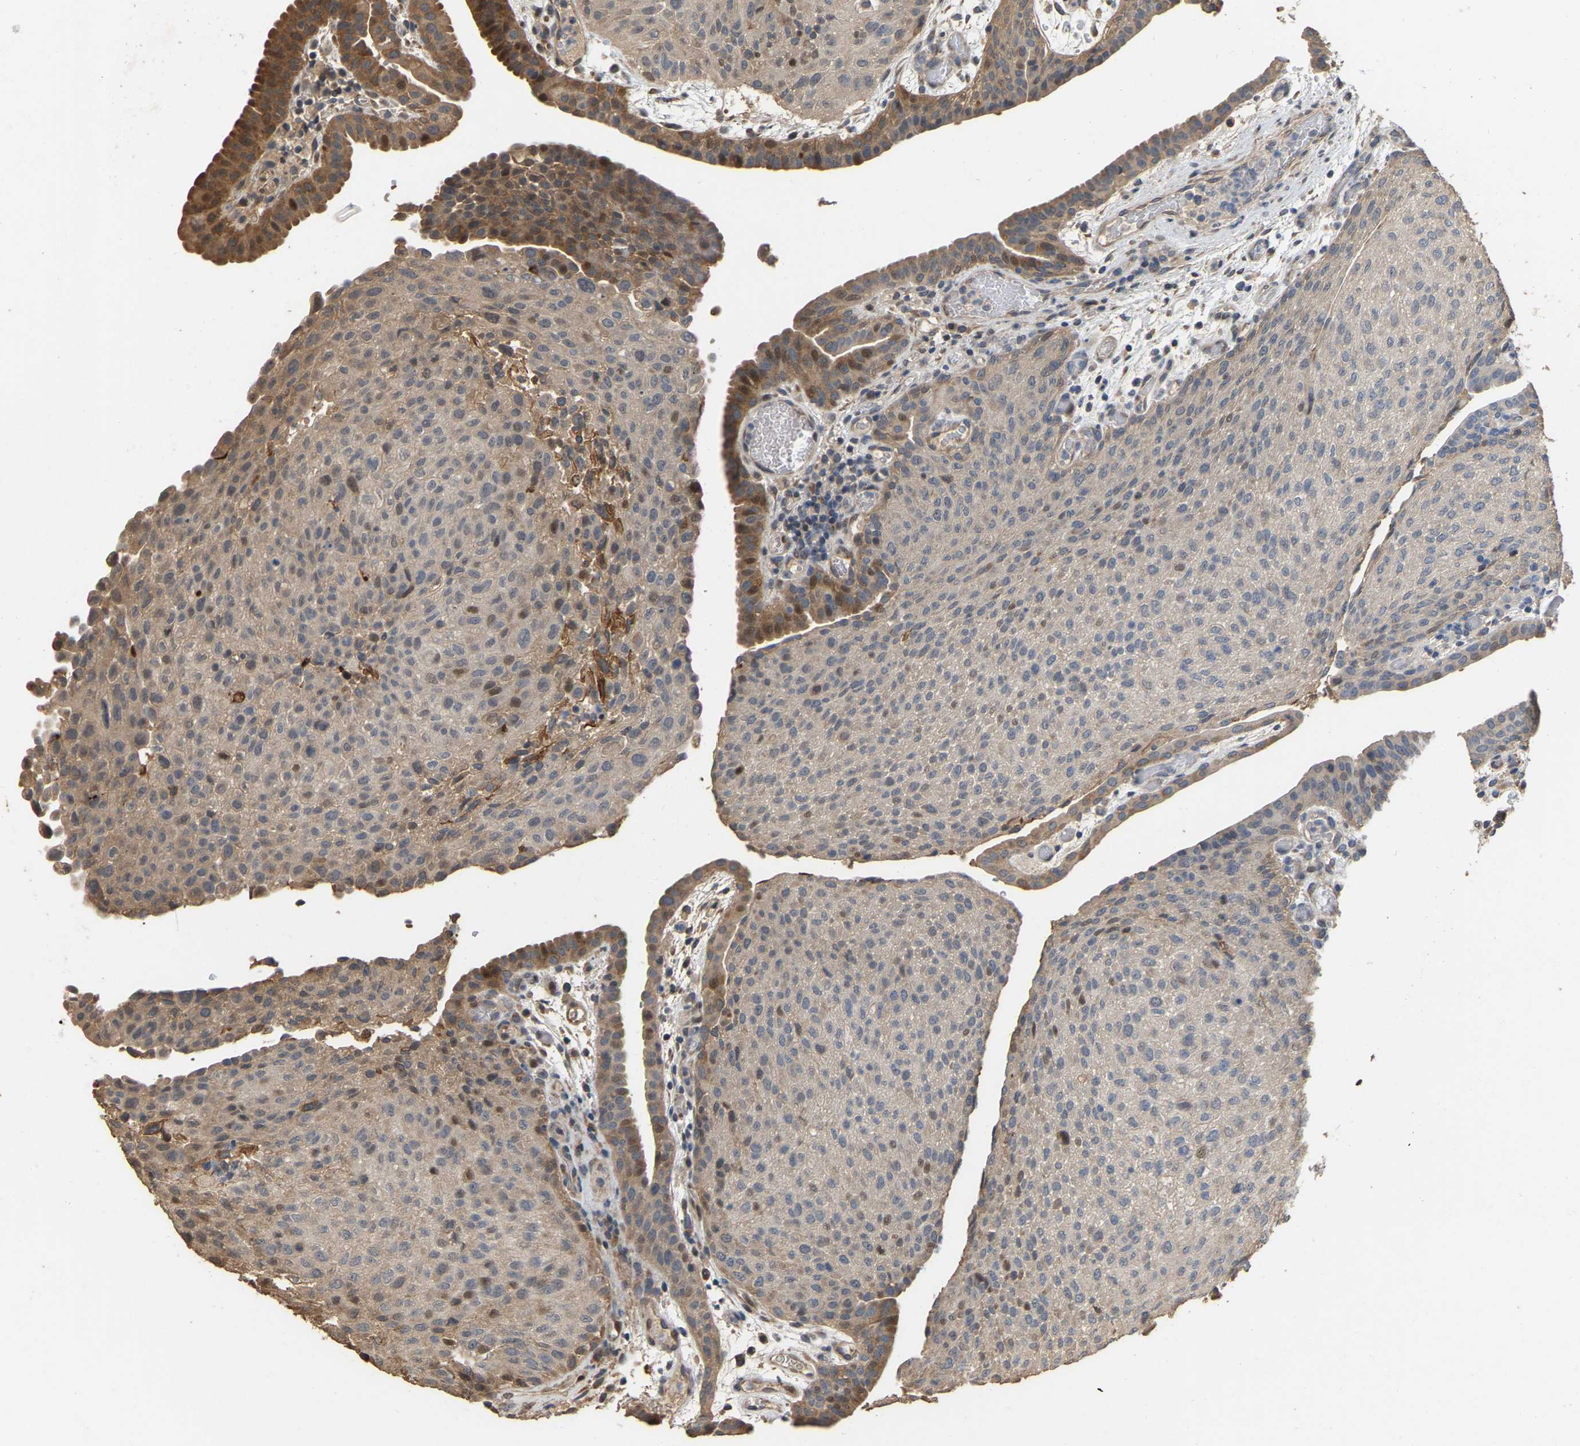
{"staining": {"intensity": "moderate", "quantity": "<25%", "location": "cytoplasmic/membranous,nuclear"}, "tissue": "urothelial cancer", "cell_type": "Tumor cells", "image_type": "cancer", "snomed": [{"axis": "morphology", "description": "Urothelial carcinoma, Low grade"}, {"axis": "morphology", "description": "Urothelial carcinoma, High grade"}, {"axis": "topography", "description": "Urinary bladder"}], "caption": "Moderate cytoplasmic/membranous and nuclear staining is seen in about <25% of tumor cells in urothelial carcinoma (high-grade).", "gene": "NCS1", "patient": {"sex": "male", "age": 35}}